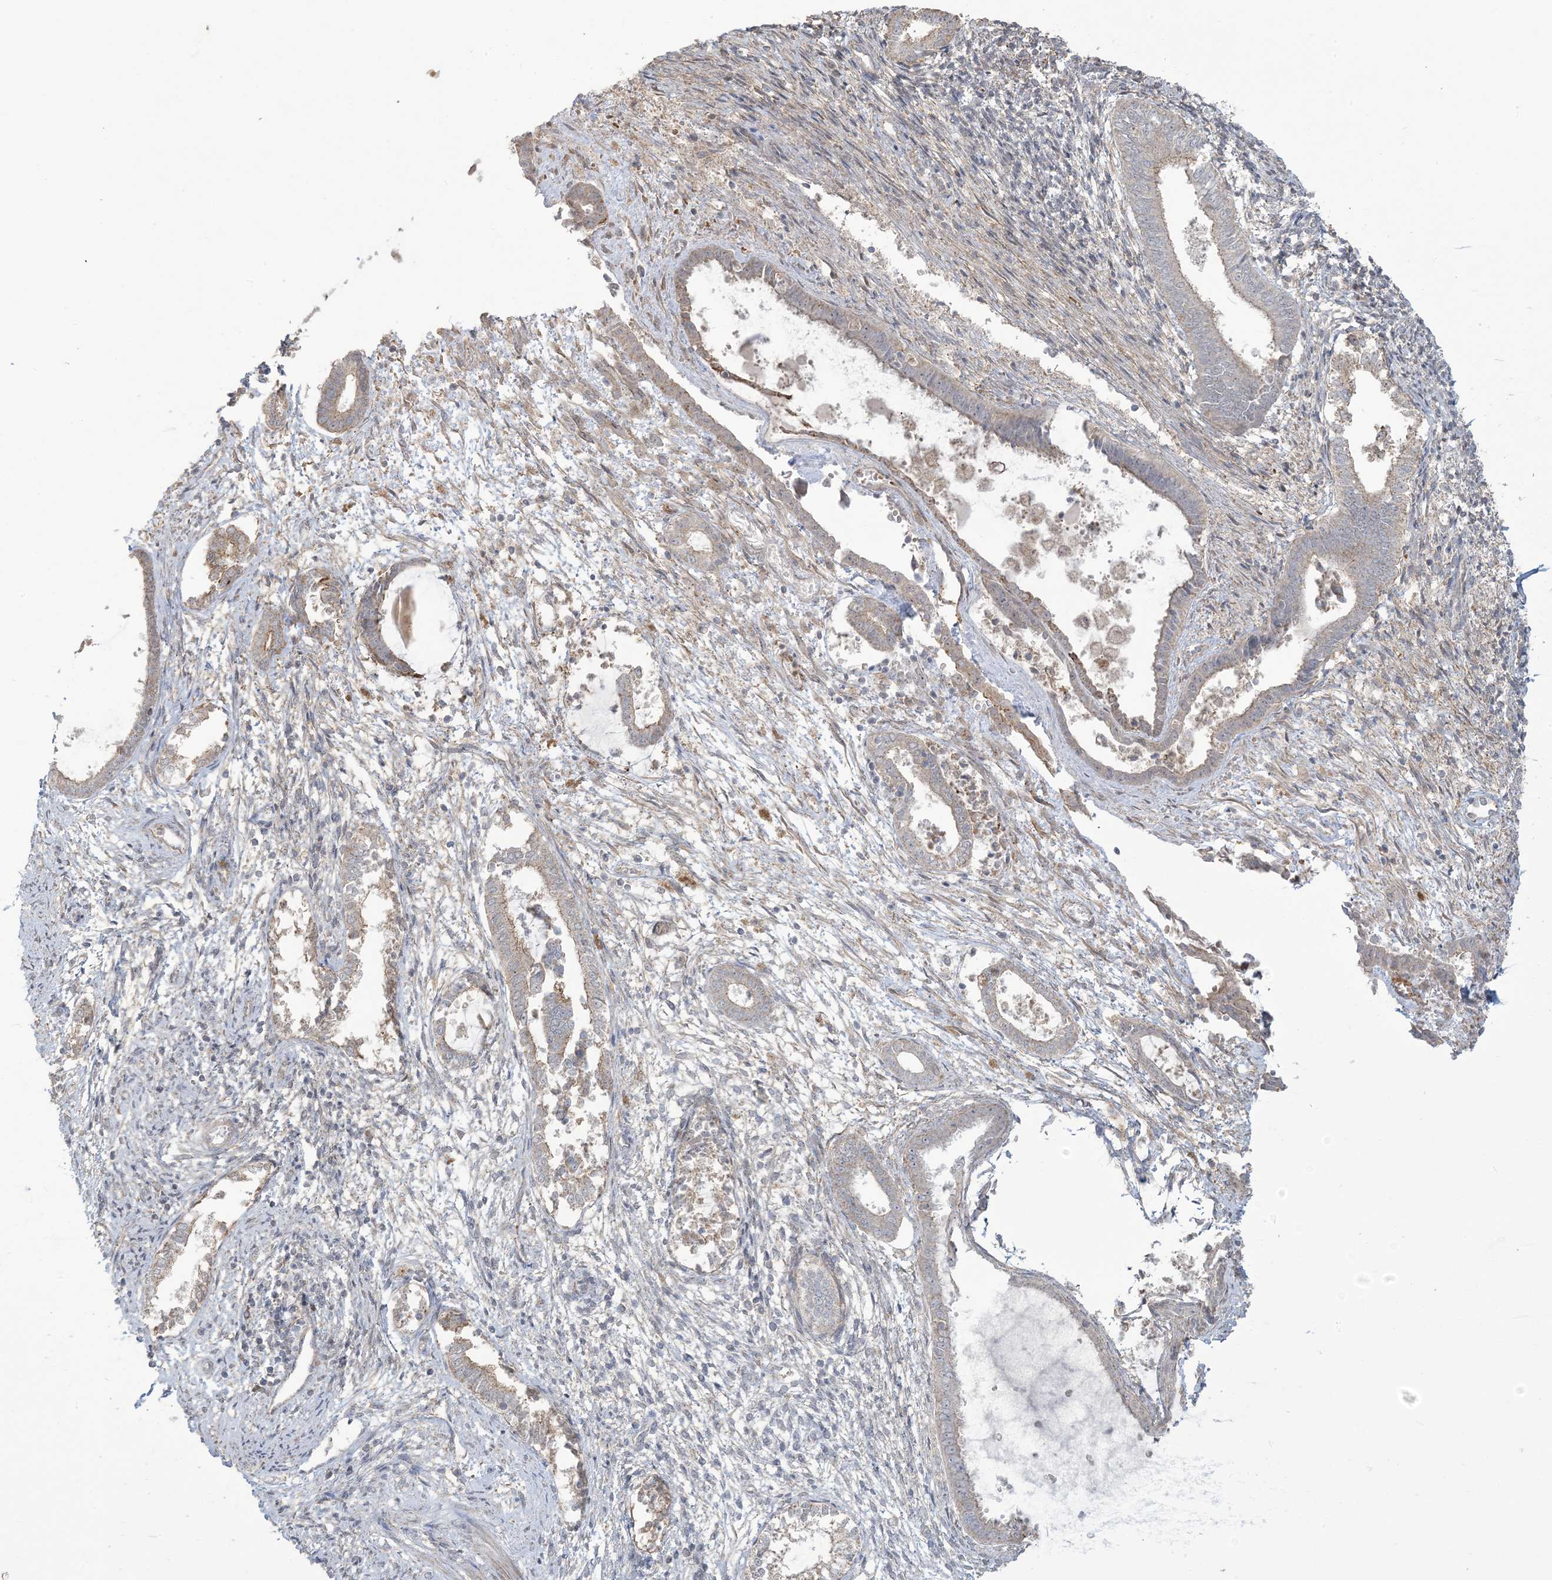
{"staining": {"intensity": "negative", "quantity": "none", "location": "none"}, "tissue": "endometrium", "cell_type": "Cells in endometrial stroma", "image_type": "normal", "snomed": [{"axis": "morphology", "description": "Normal tissue, NOS"}, {"axis": "topography", "description": "Endometrium"}], "caption": "DAB (3,3'-diaminobenzidine) immunohistochemical staining of benign human endometrium shows no significant expression in cells in endometrial stroma. (DAB (3,3'-diaminobenzidine) immunohistochemistry (IHC) with hematoxylin counter stain).", "gene": "KLHL18", "patient": {"sex": "female", "age": 56}}